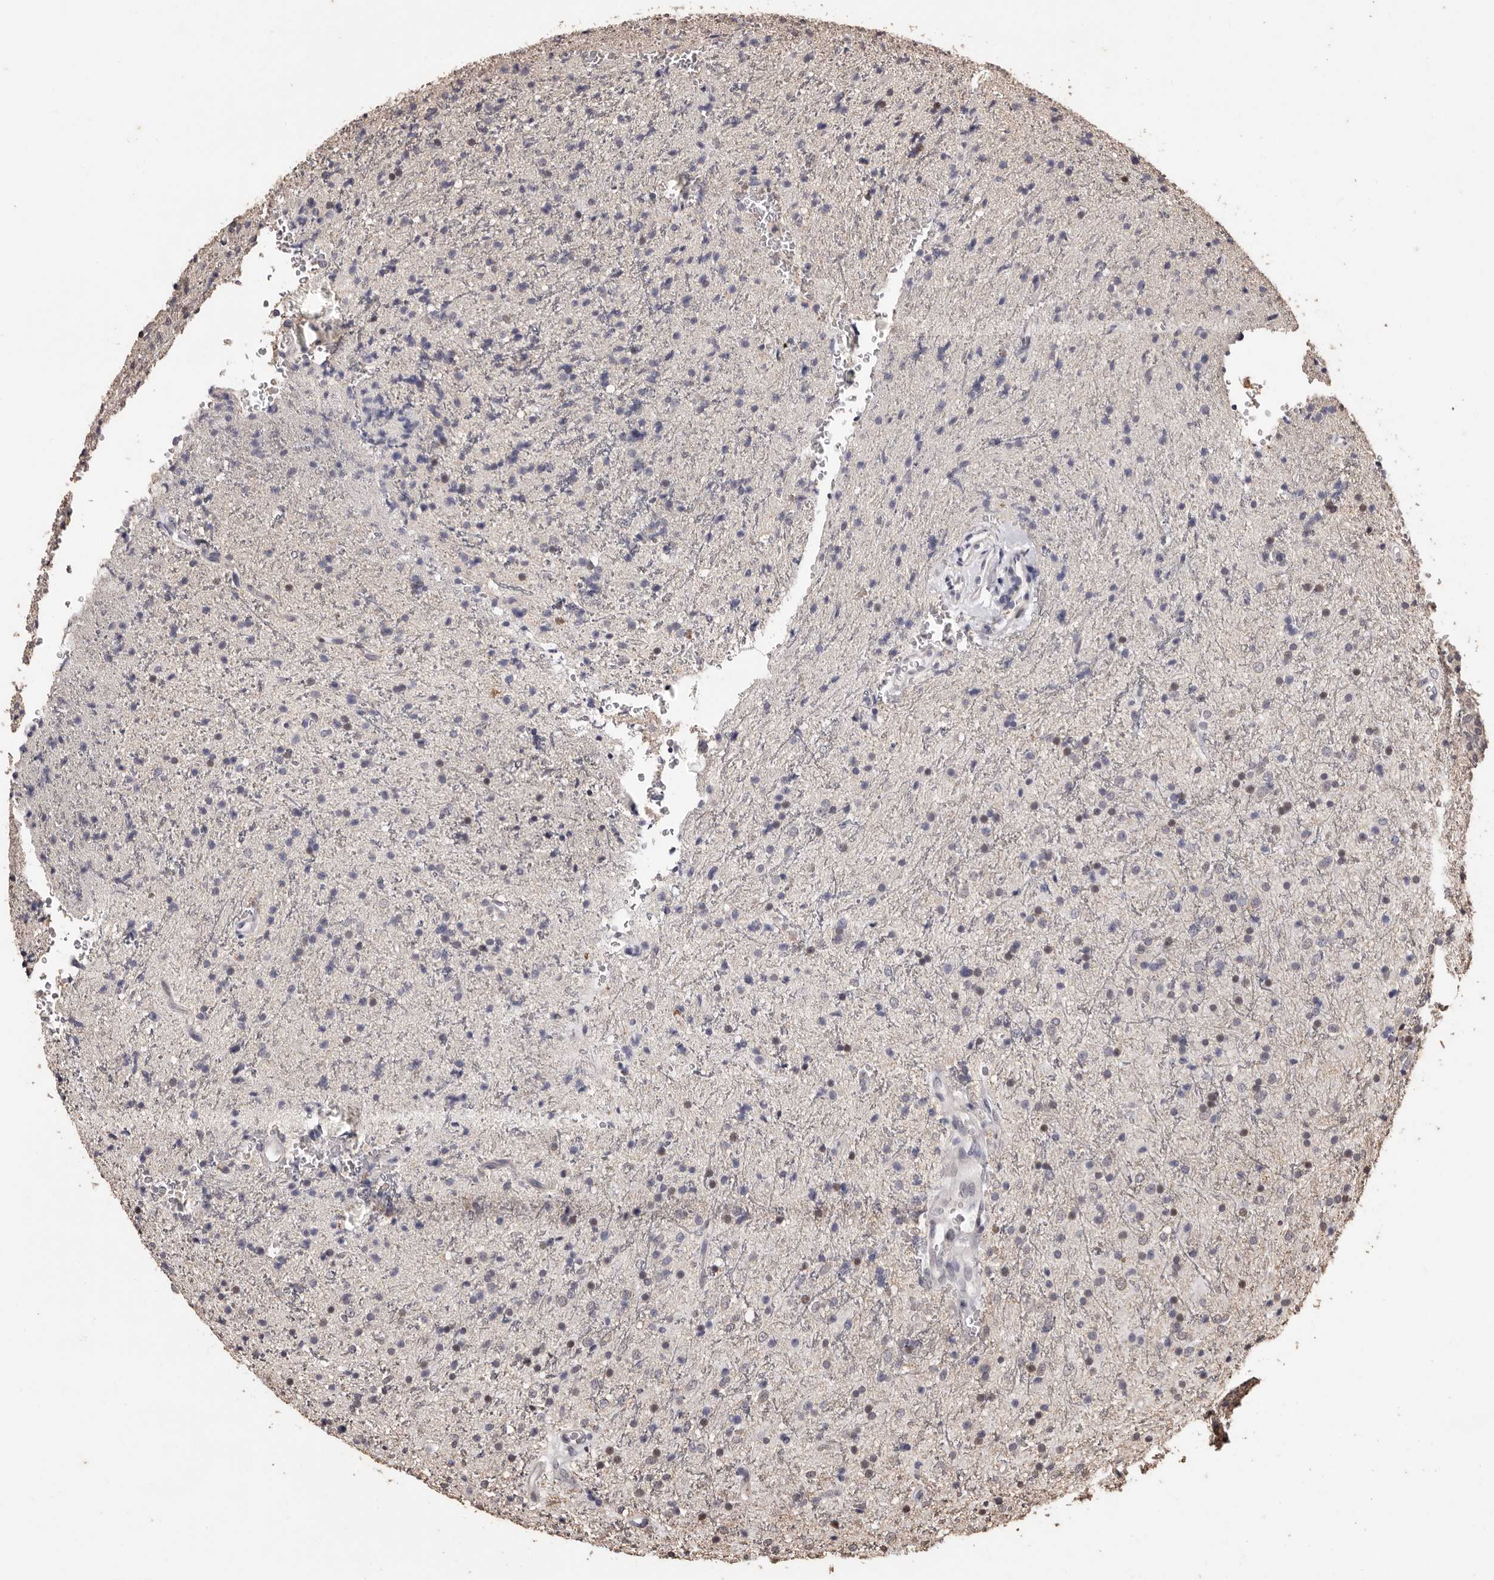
{"staining": {"intensity": "negative", "quantity": "none", "location": "none"}, "tissue": "glioma", "cell_type": "Tumor cells", "image_type": "cancer", "snomed": [{"axis": "morphology", "description": "Glioma, malignant, High grade"}, {"axis": "topography", "description": "Brain"}], "caption": "Tumor cells are negative for protein expression in human glioma.", "gene": "NAV1", "patient": {"sex": "male", "age": 34}}